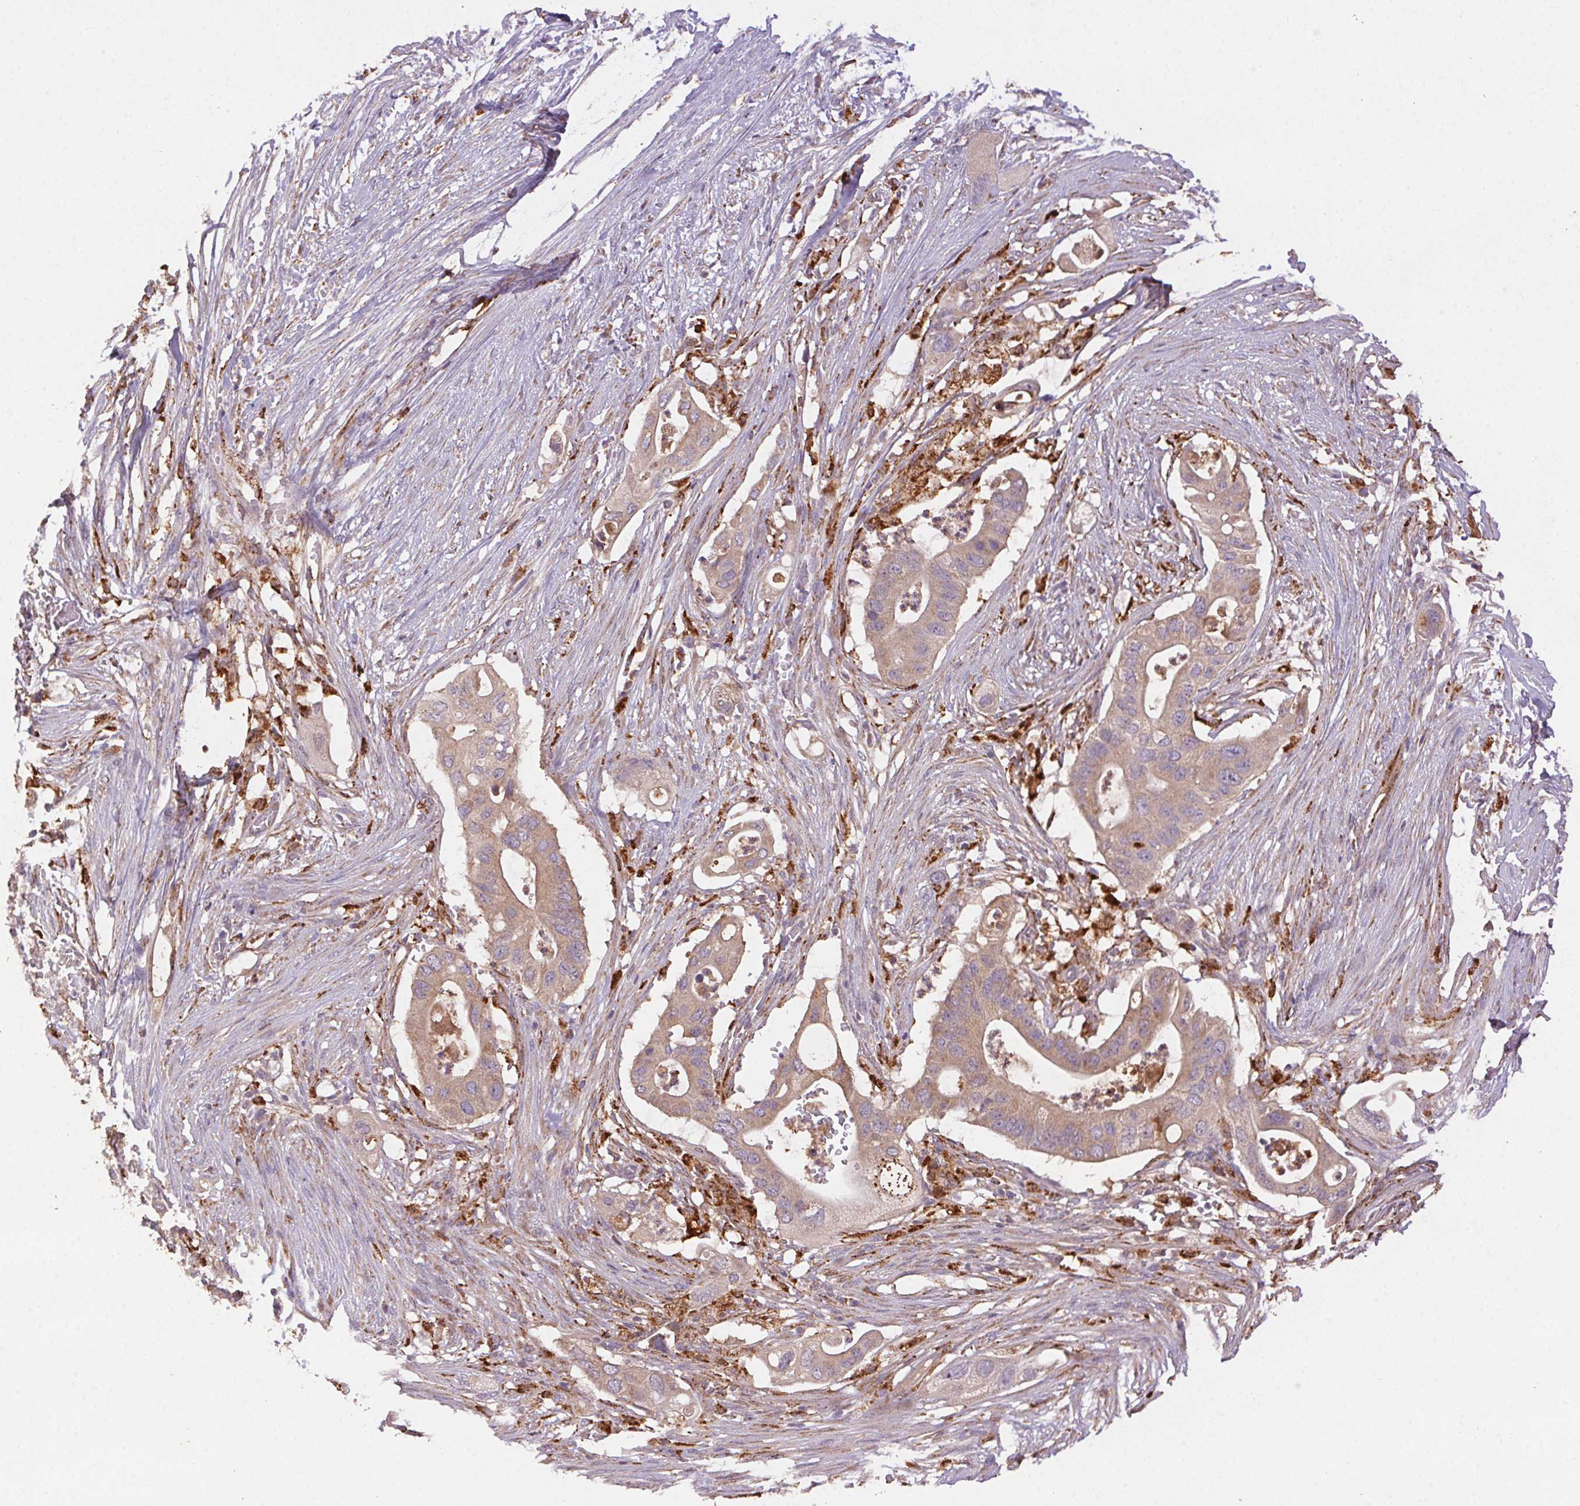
{"staining": {"intensity": "weak", "quantity": ">75%", "location": "cytoplasmic/membranous"}, "tissue": "pancreatic cancer", "cell_type": "Tumor cells", "image_type": "cancer", "snomed": [{"axis": "morphology", "description": "Adenocarcinoma, NOS"}, {"axis": "topography", "description": "Pancreas"}], "caption": "Brown immunohistochemical staining in pancreatic cancer demonstrates weak cytoplasmic/membranous staining in about >75% of tumor cells. The staining was performed using DAB (3,3'-diaminobenzidine) to visualize the protein expression in brown, while the nuclei were stained in blue with hematoxylin (Magnification: 20x).", "gene": "FNBP1L", "patient": {"sex": "female", "age": 72}}